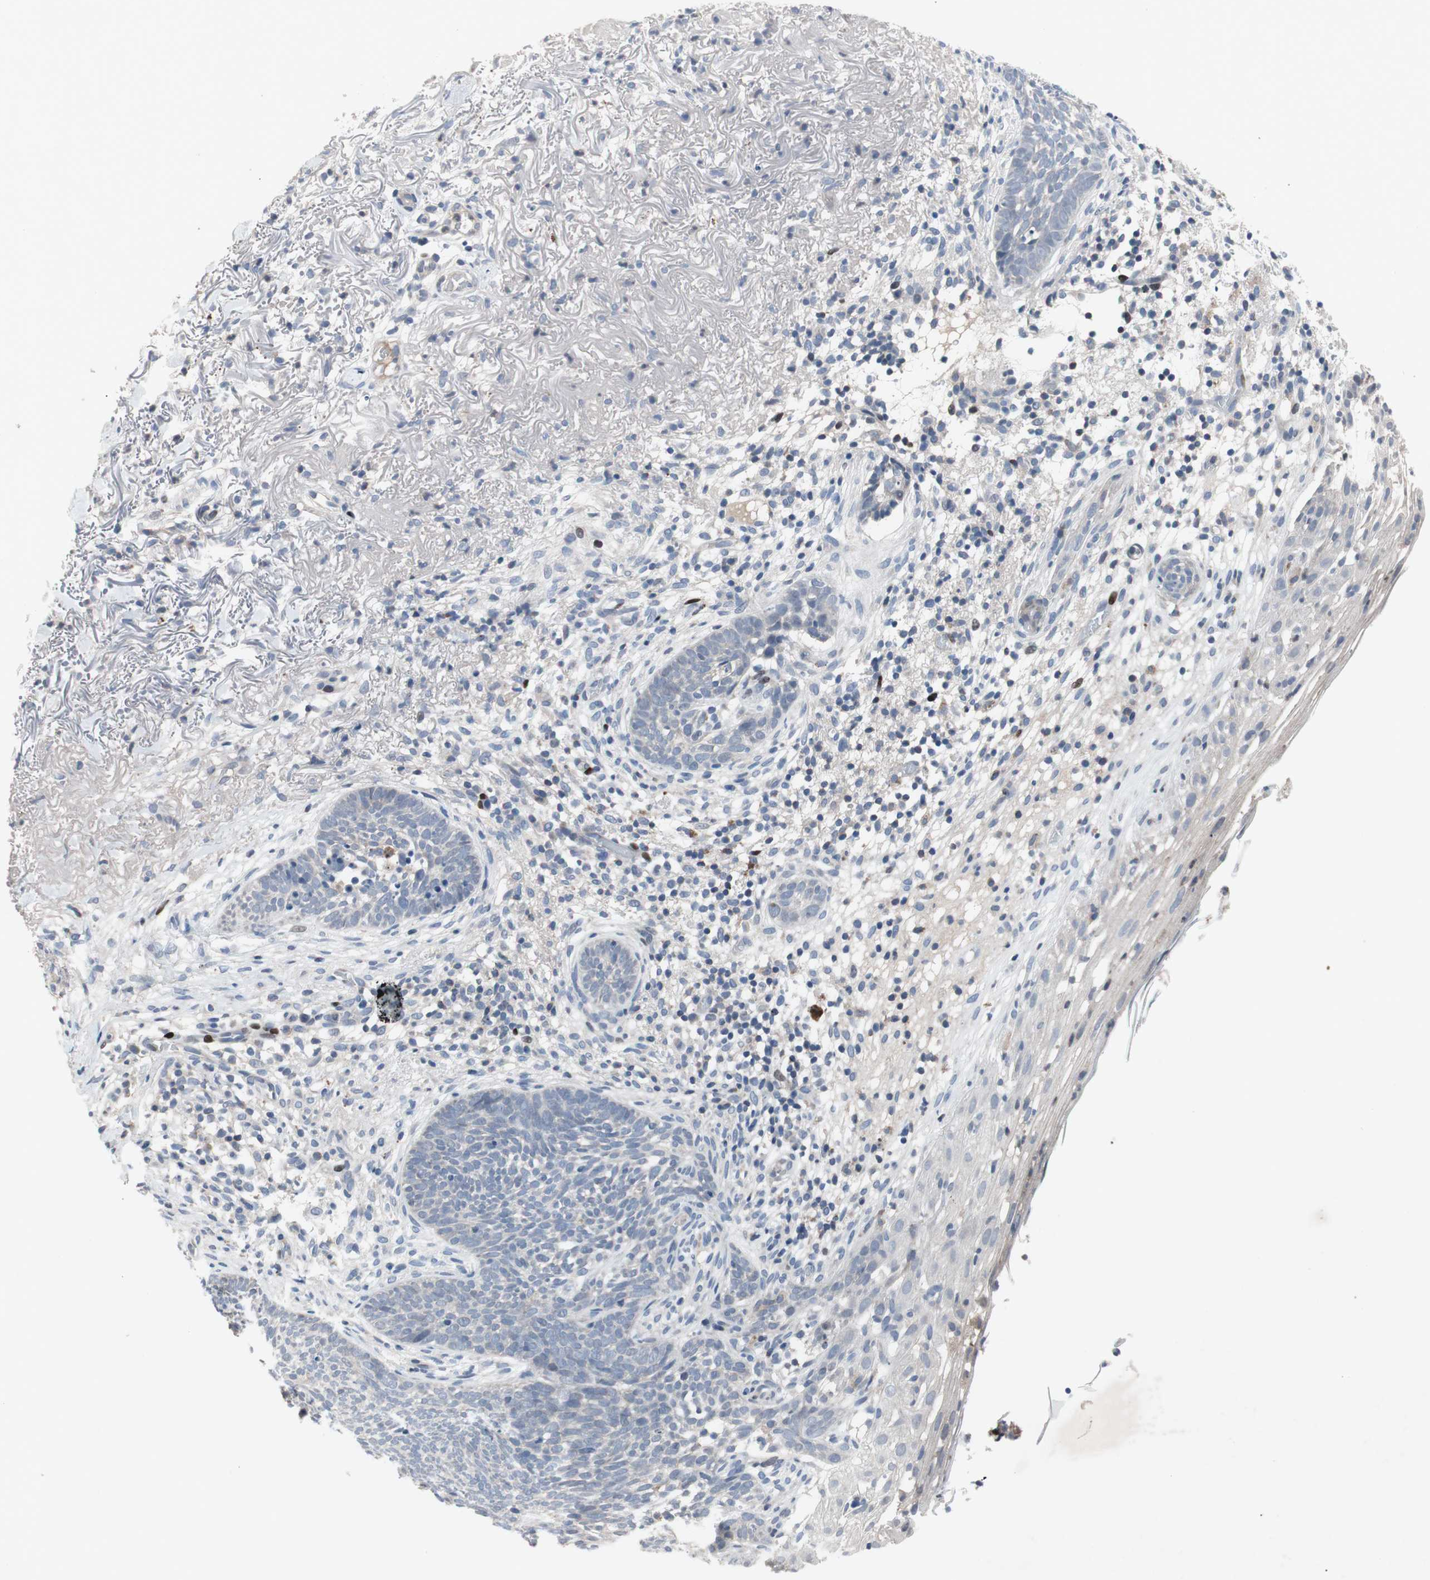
{"staining": {"intensity": "negative", "quantity": "none", "location": "none"}, "tissue": "skin cancer", "cell_type": "Tumor cells", "image_type": "cancer", "snomed": [{"axis": "morphology", "description": "Basal cell carcinoma"}, {"axis": "topography", "description": "Skin"}], "caption": "Tumor cells are negative for brown protein staining in skin basal cell carcinoma. (Brightfield microscopy of DAB immunohistochemistry at high magnification).", "gene": "MUTYH", "patient": {"sex": "female", "age": 70}}